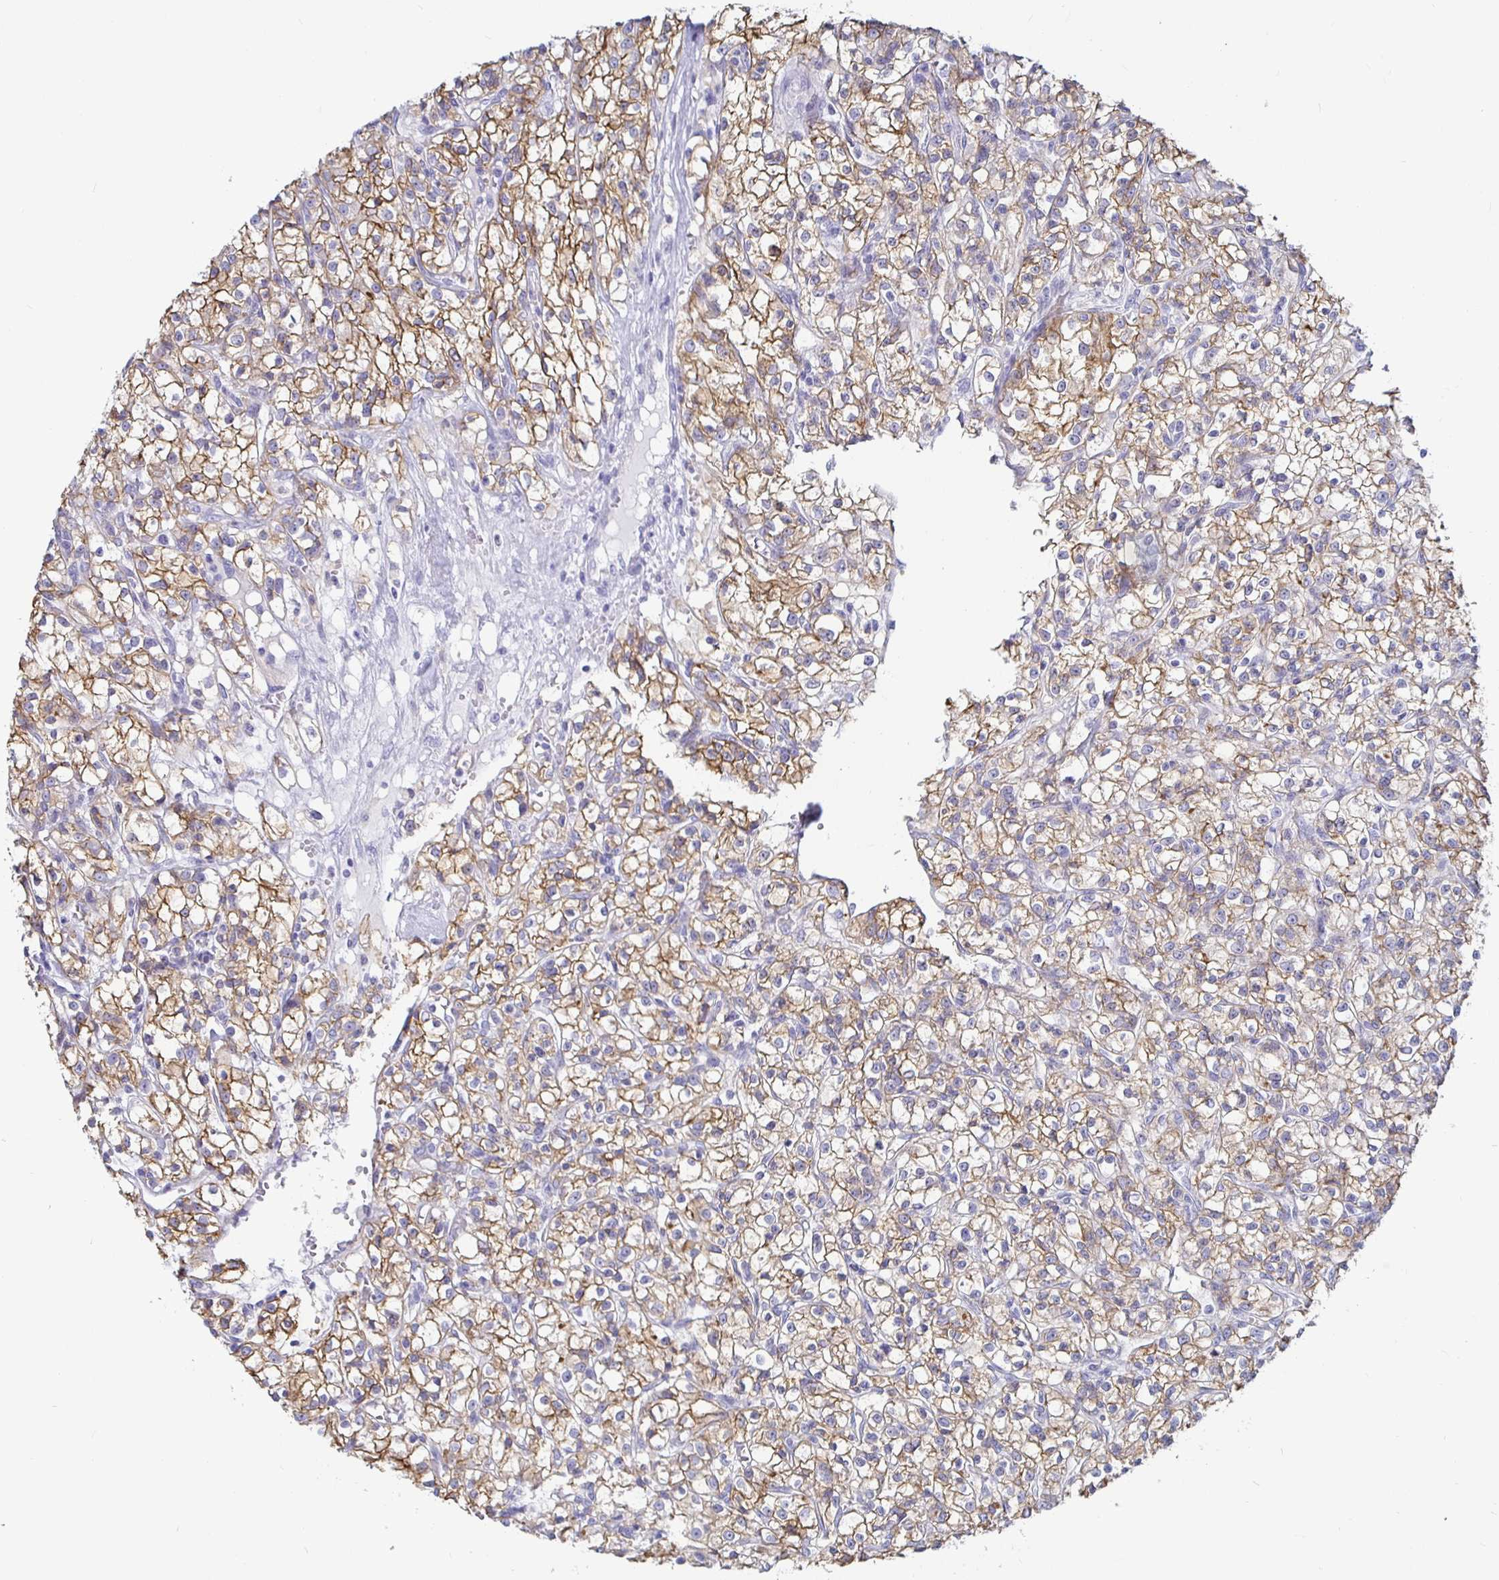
{"staining": {"intensity": "moderate", "quantity": ">75%", "location": "cytoplasmic/membranous"}, "tissue": "renal cancer", "cell_type": "Tumor cells", "image_type": "cancer", "snomed": [{"axis": "morphology", "description": "Adenocarcinoma, NOS"}, {"axis": "topography", "description": "Kidney"}], "caption": "Renal adenocarcinoma was stained to show a protein in brown. There is medium levels of moderate cytoplasmic/membranous positivity in approximately >75% of tumor cells.", "gene": "CA9", "patient": {"sex": "female", "age": 59}}